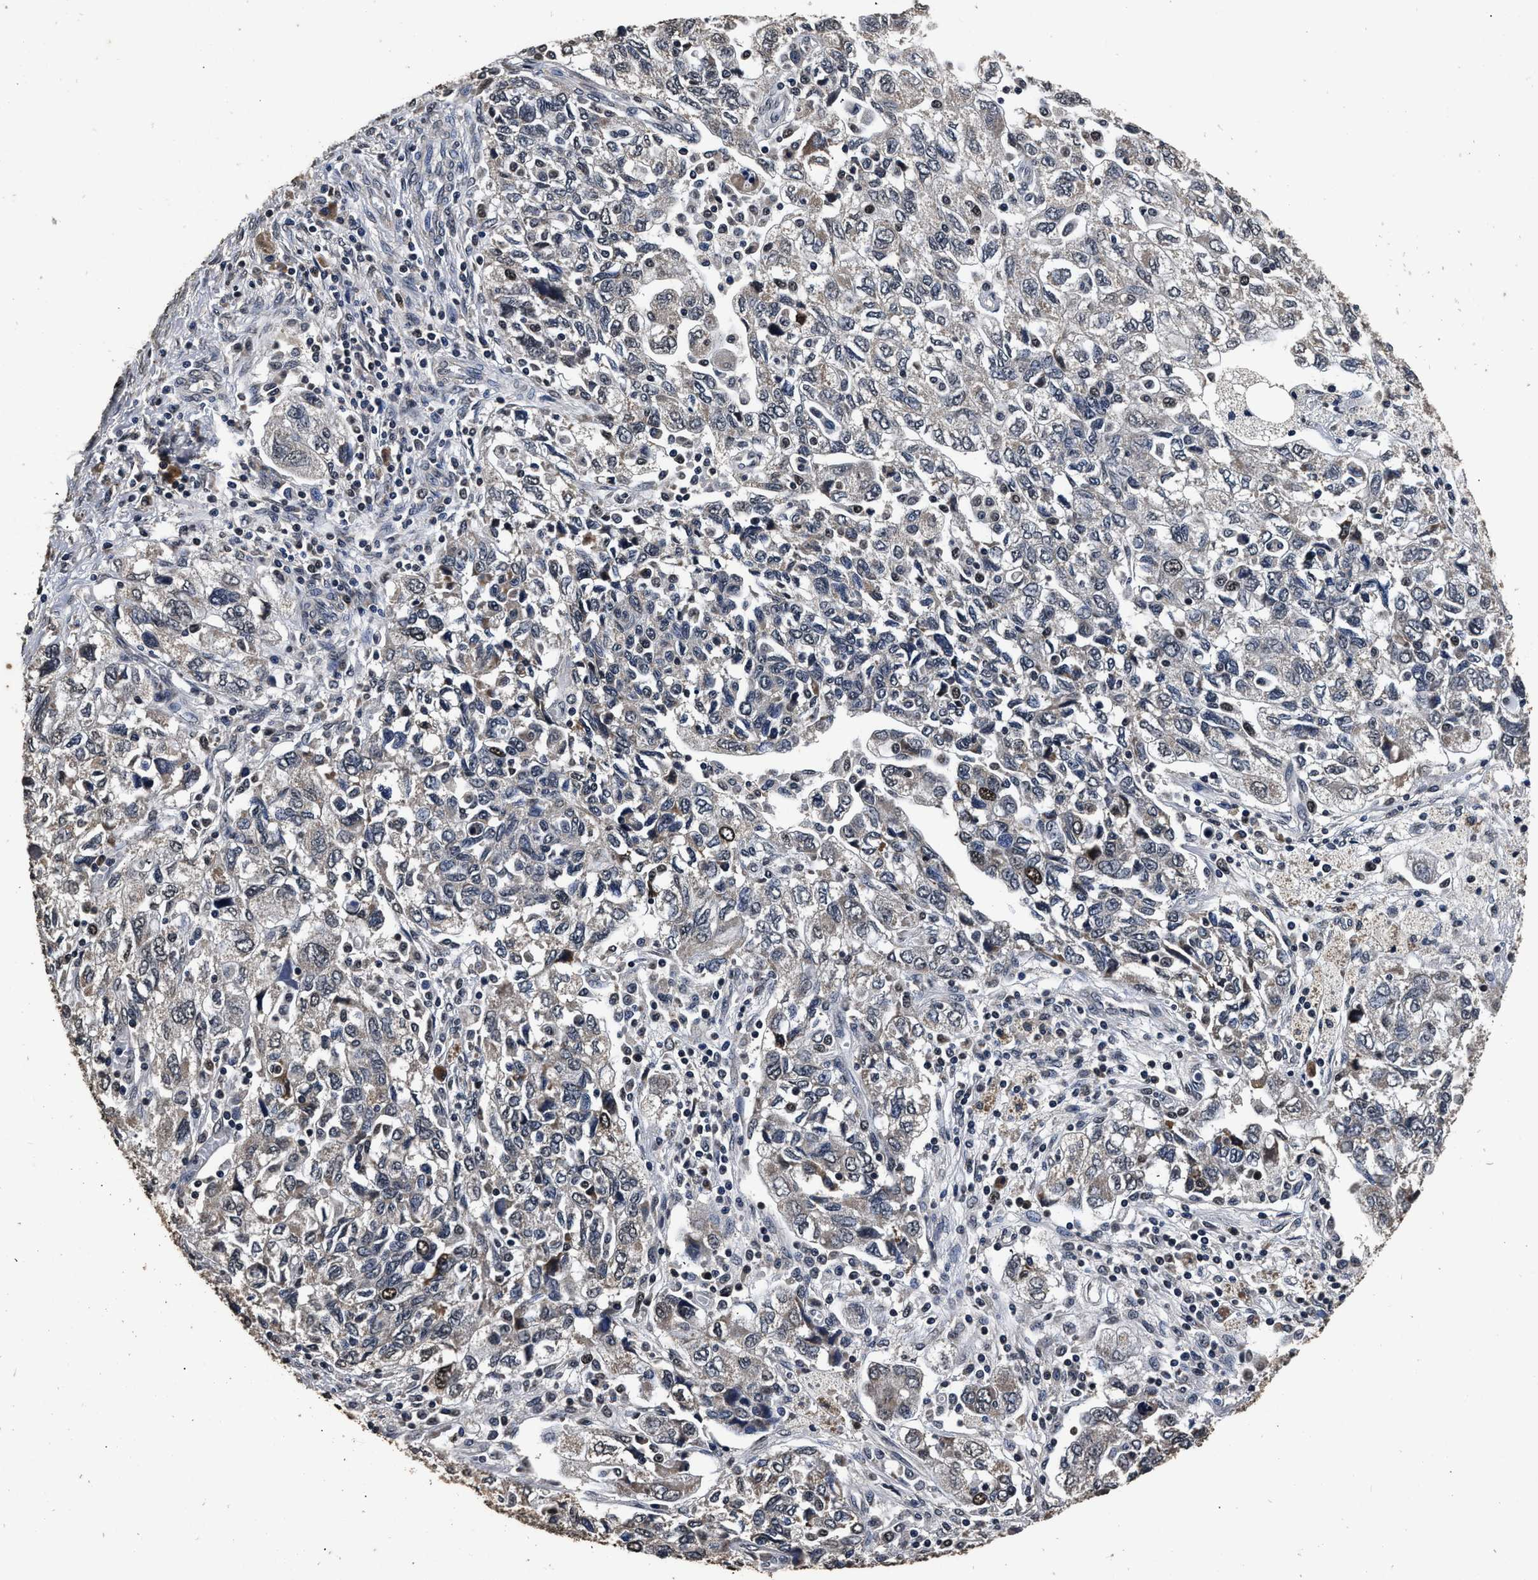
{"staining": {"intensity": "moderate", "quantity": "<25%", "location": "nuclear"}, "tissue": "ovarian cancer", "cell_type": "Tumor cells", "image_type": "cancer", "snomed": [{"axis": "morphology", "description": "Carcinoma, NOS"}, {"axis": "morphology", "description": "Cystadenocarcinoma, serous, NOS"}, {"axis": "topography", "description": "Ovary"}], "caption": "An immunohistochemistry (IHC) photomicrograph of neoplastic tissue is shown. Protein staining in brown shows moderate nuclear positivity in ovarian serous cystadenocarcinoma within tumor cells.", "gene": "CSTF1", "patient": {"sex": "female", "age": 69}}